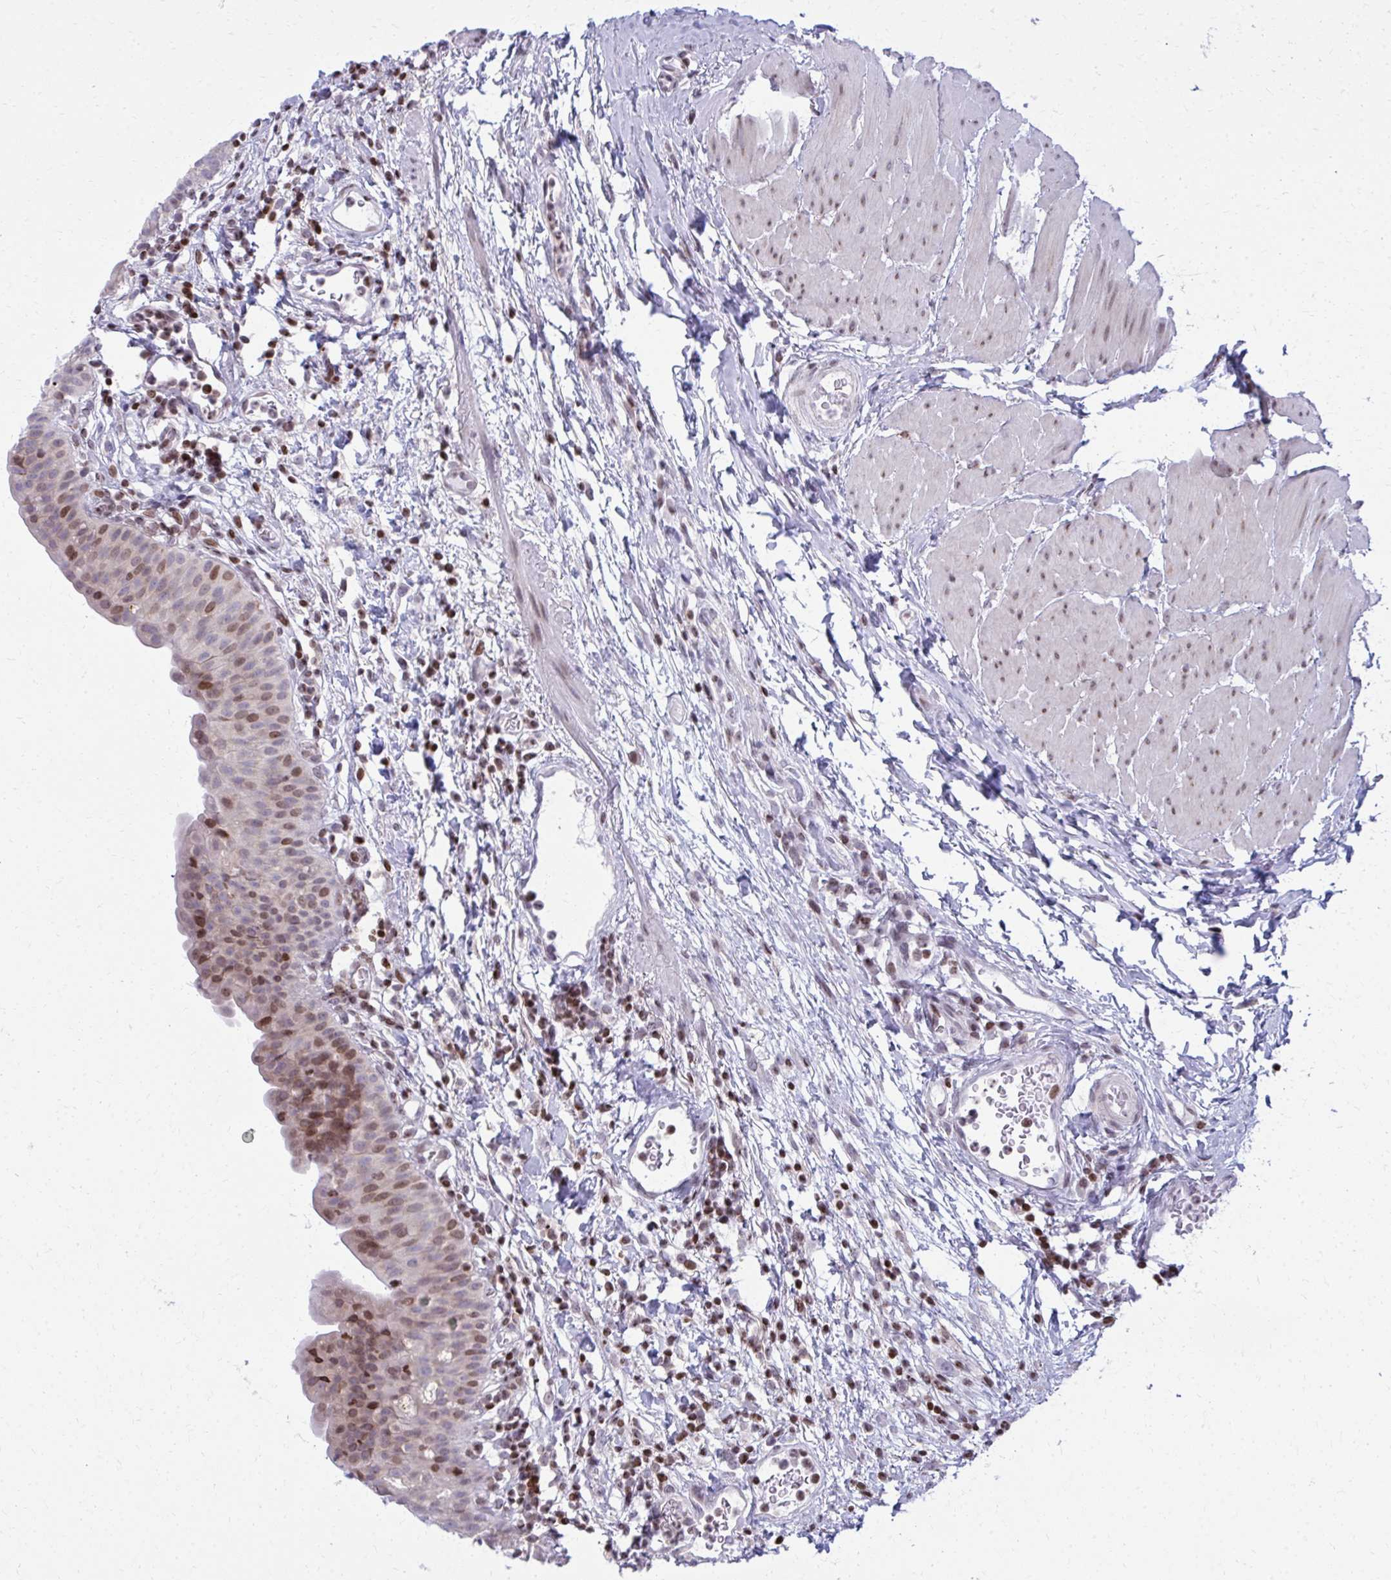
{"staining": {"intensity": "moderate", "quantity": ">75%", "location": "nuclear"}, "tissue": "urinary bladder", "cell_type": "Urothelial cells", "image_type": "normal", "snomed": [{"axis": "morphology", "description": "Normal tissue, NOS"}, {"axis": "morphology", "description": "Inflammation, NOS"}, {"axis": "topography", "description": "Urinary bladder"}], "caption": "Immunohistochemistry (IHC) of unremarkable urinary bladder exhibits medium levels of moderate nuclear positivity in about >75% of urothelial cells. The staining was performed using DAB to visualize the protein expression in brown, while the nuclei were stained in blue with hematoxylin (Magnification: 20x).", "gene": "AP5M1", "patient": {"sex": "male", "age": 57}}